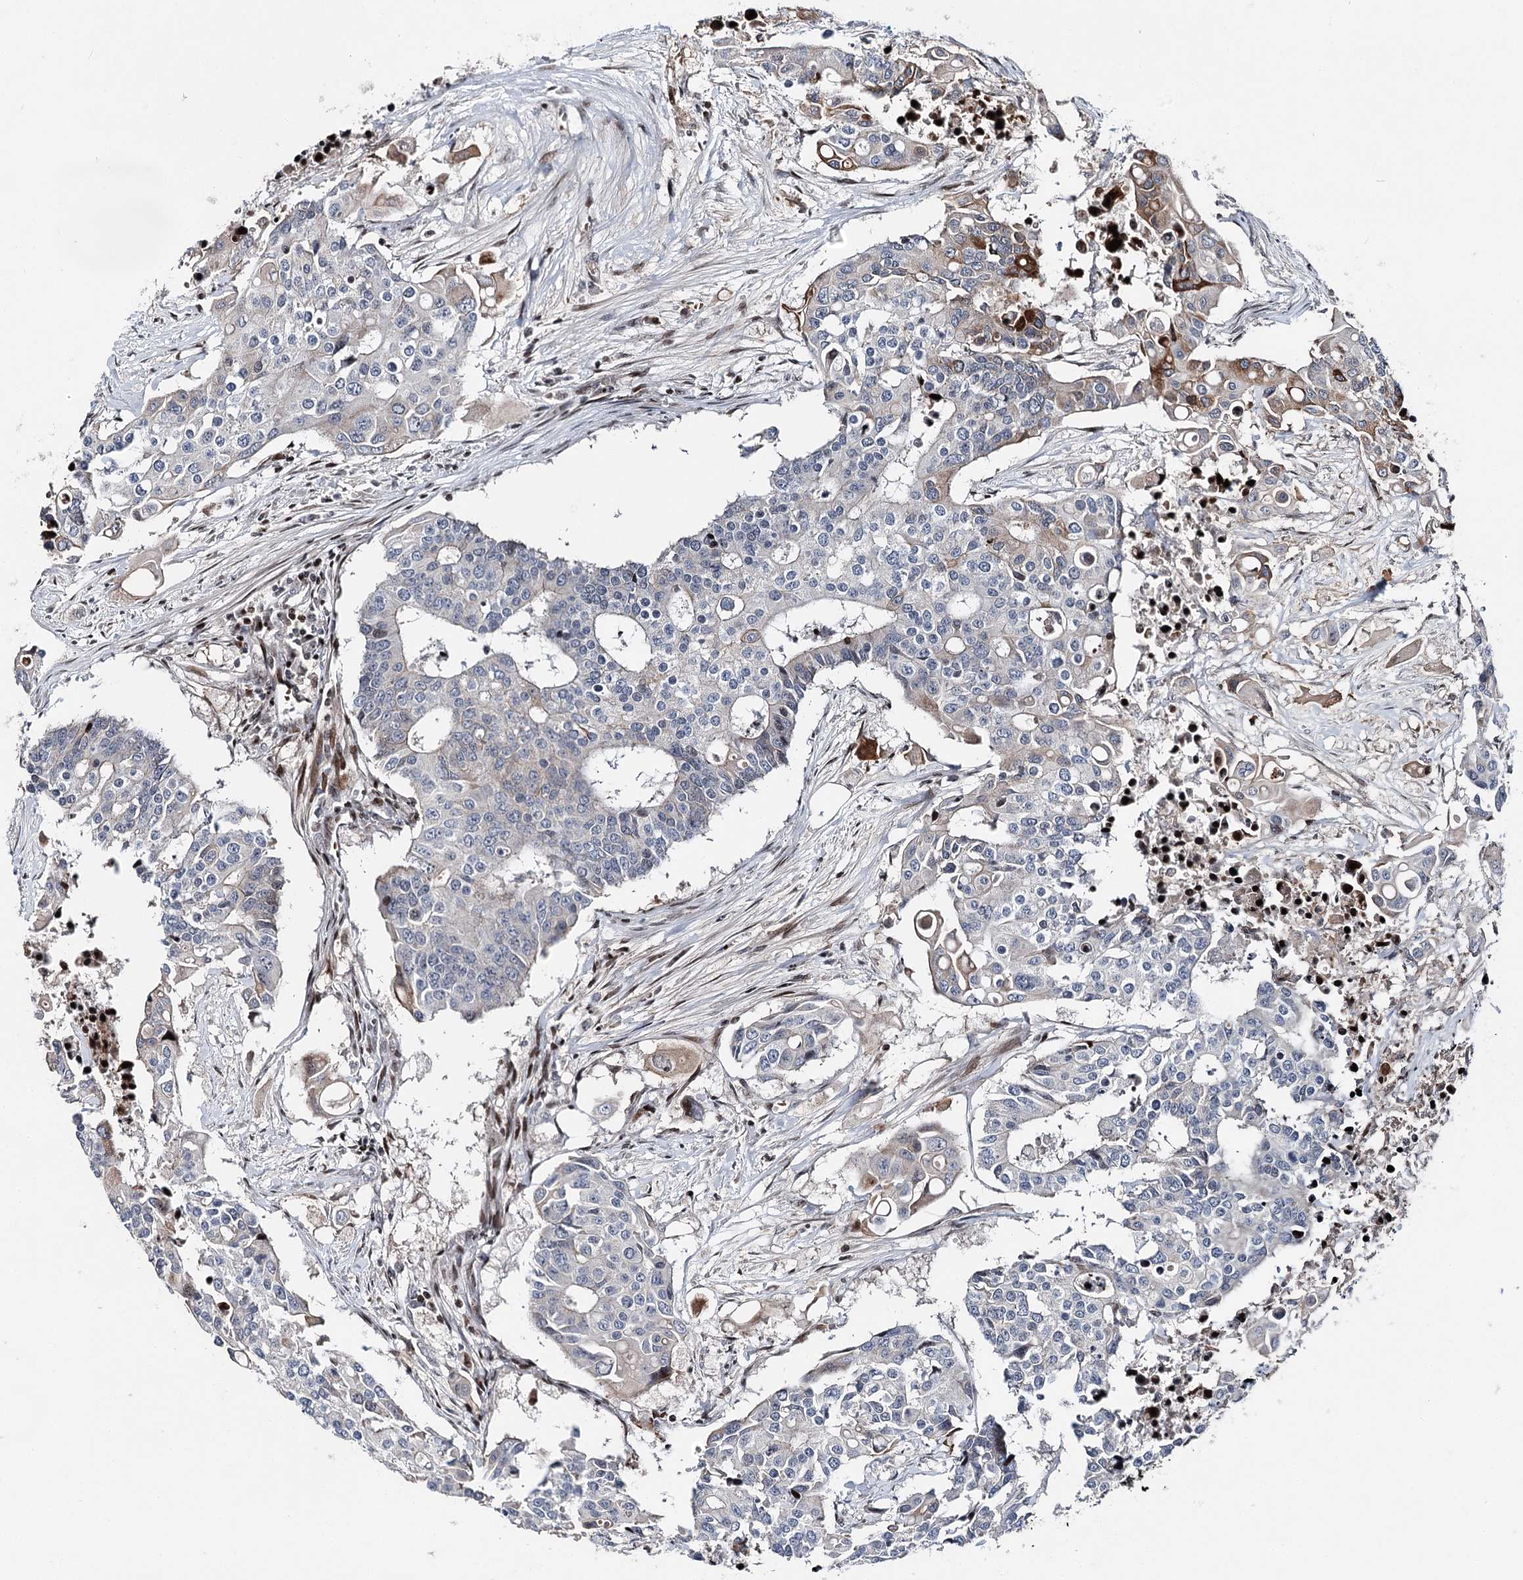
{"staining": {"intensity": "negative", "quantity": "none", "location": "none"}, "tissue": "colorectal cancer", "cell_type": "Tumor cells", "image_type": "cancer", "snomed": [{"axis": "morphology", "description": "Adenocarcinoma, NOS"}, {"axis": "topography", "description": "Colon"}], "caption": "Immunohistochemistry of human adenocarcinoma (colorectal) reveals no positivity in tumor cells.", "gene": "ITFG2", "patient": {"sex": "male", "age": 77}}